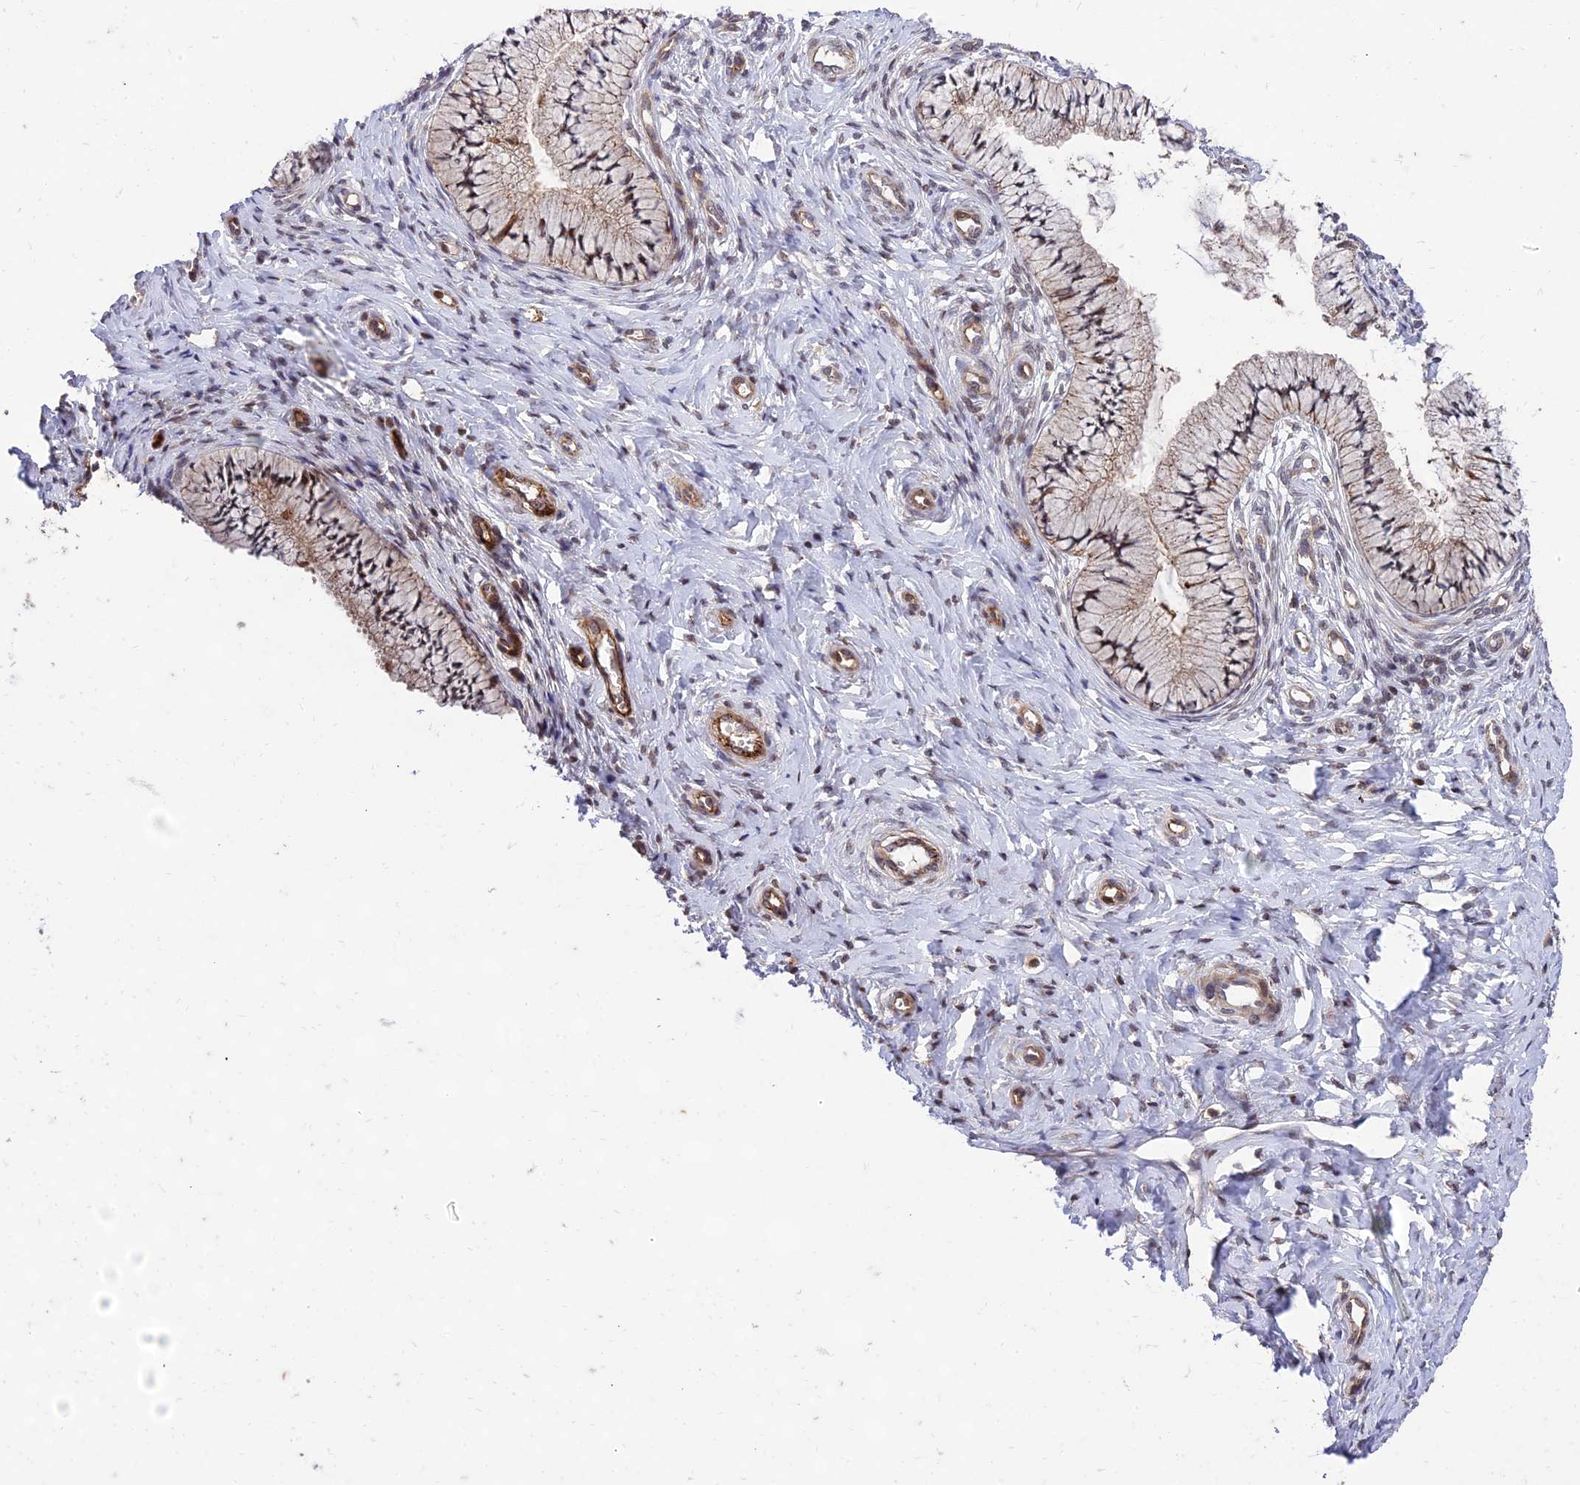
{"staining": {"intensity": "moderate", "quantity": ">75%", "location": "nuclear"}, "tissue": "cervix", "cell_type": "Glandular cells", "image_type": "normal", "snomed": [{"axis": "morphology", "description": "Normal tissue, NOS"}, {"axis": "topography", "description": "Cervix"}], "caption": "A brown stain highlights moderate nuclear staining of a protein in glandular cells of normal cervix. (Brightfield microscopy of DAB IHC at high magnification).", "gene": "ZNF85", "patient": {"sex": "female", "age": 36}}